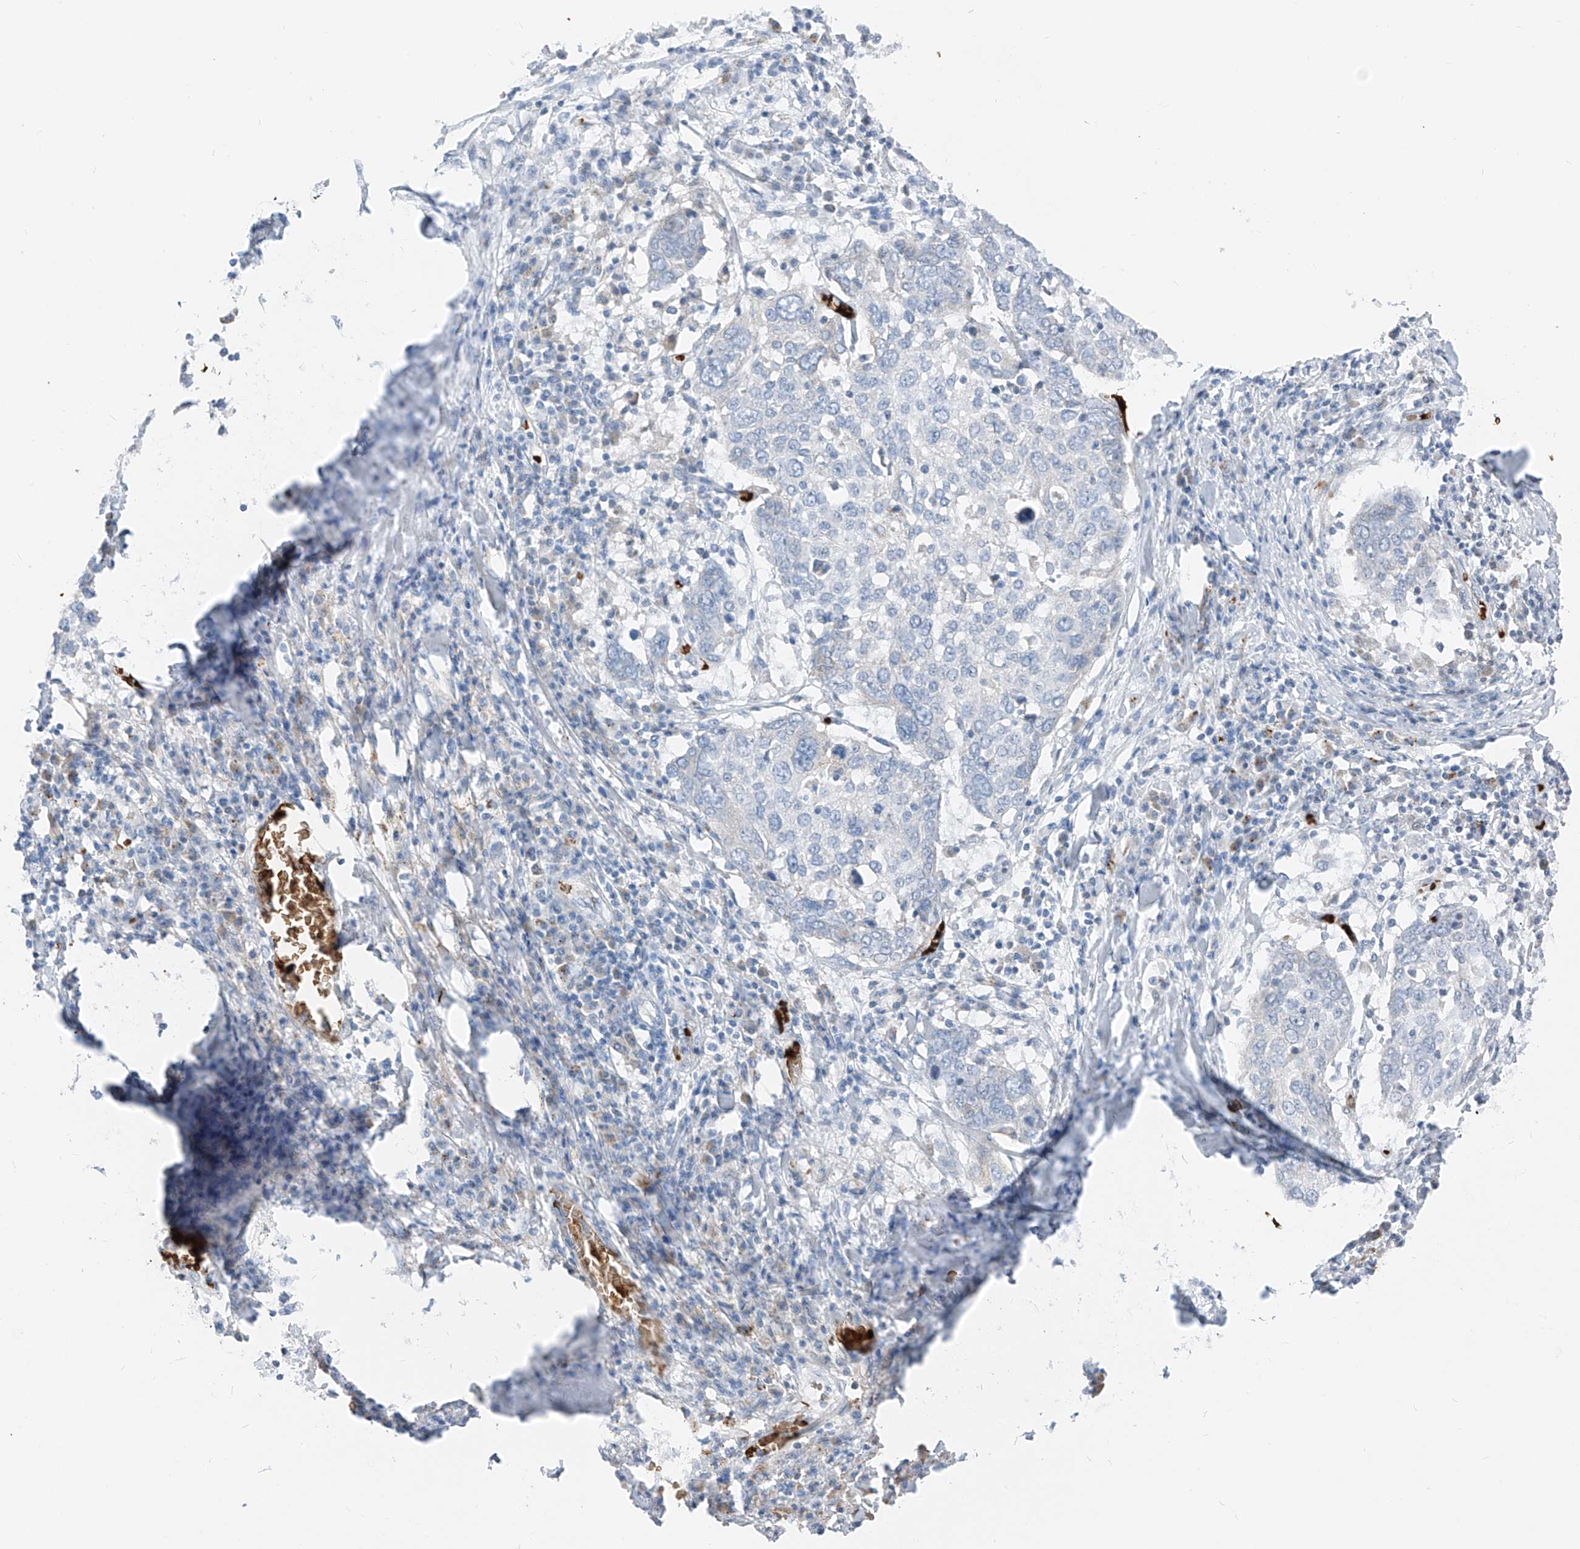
{"staining": {"intensity": "negative", "quantity": "none", "location": "none"}, "tissue": "lung cancer", "cell_type": "Tumor cells", "image_type": "cancer", "snomed": [{"axis": "morphology", "description": "Squamous cell carcinoma, NOS"}, {"axis": "topography", "description": "Lung"}], "caption": "The immunohistochemistry (IHC) image has no significant staining in tumor cells of lung cancer (squamous cell carcinoma) tissue.", "gene": "PRSS23", "patient": {"sex": "male", "age": 65}}